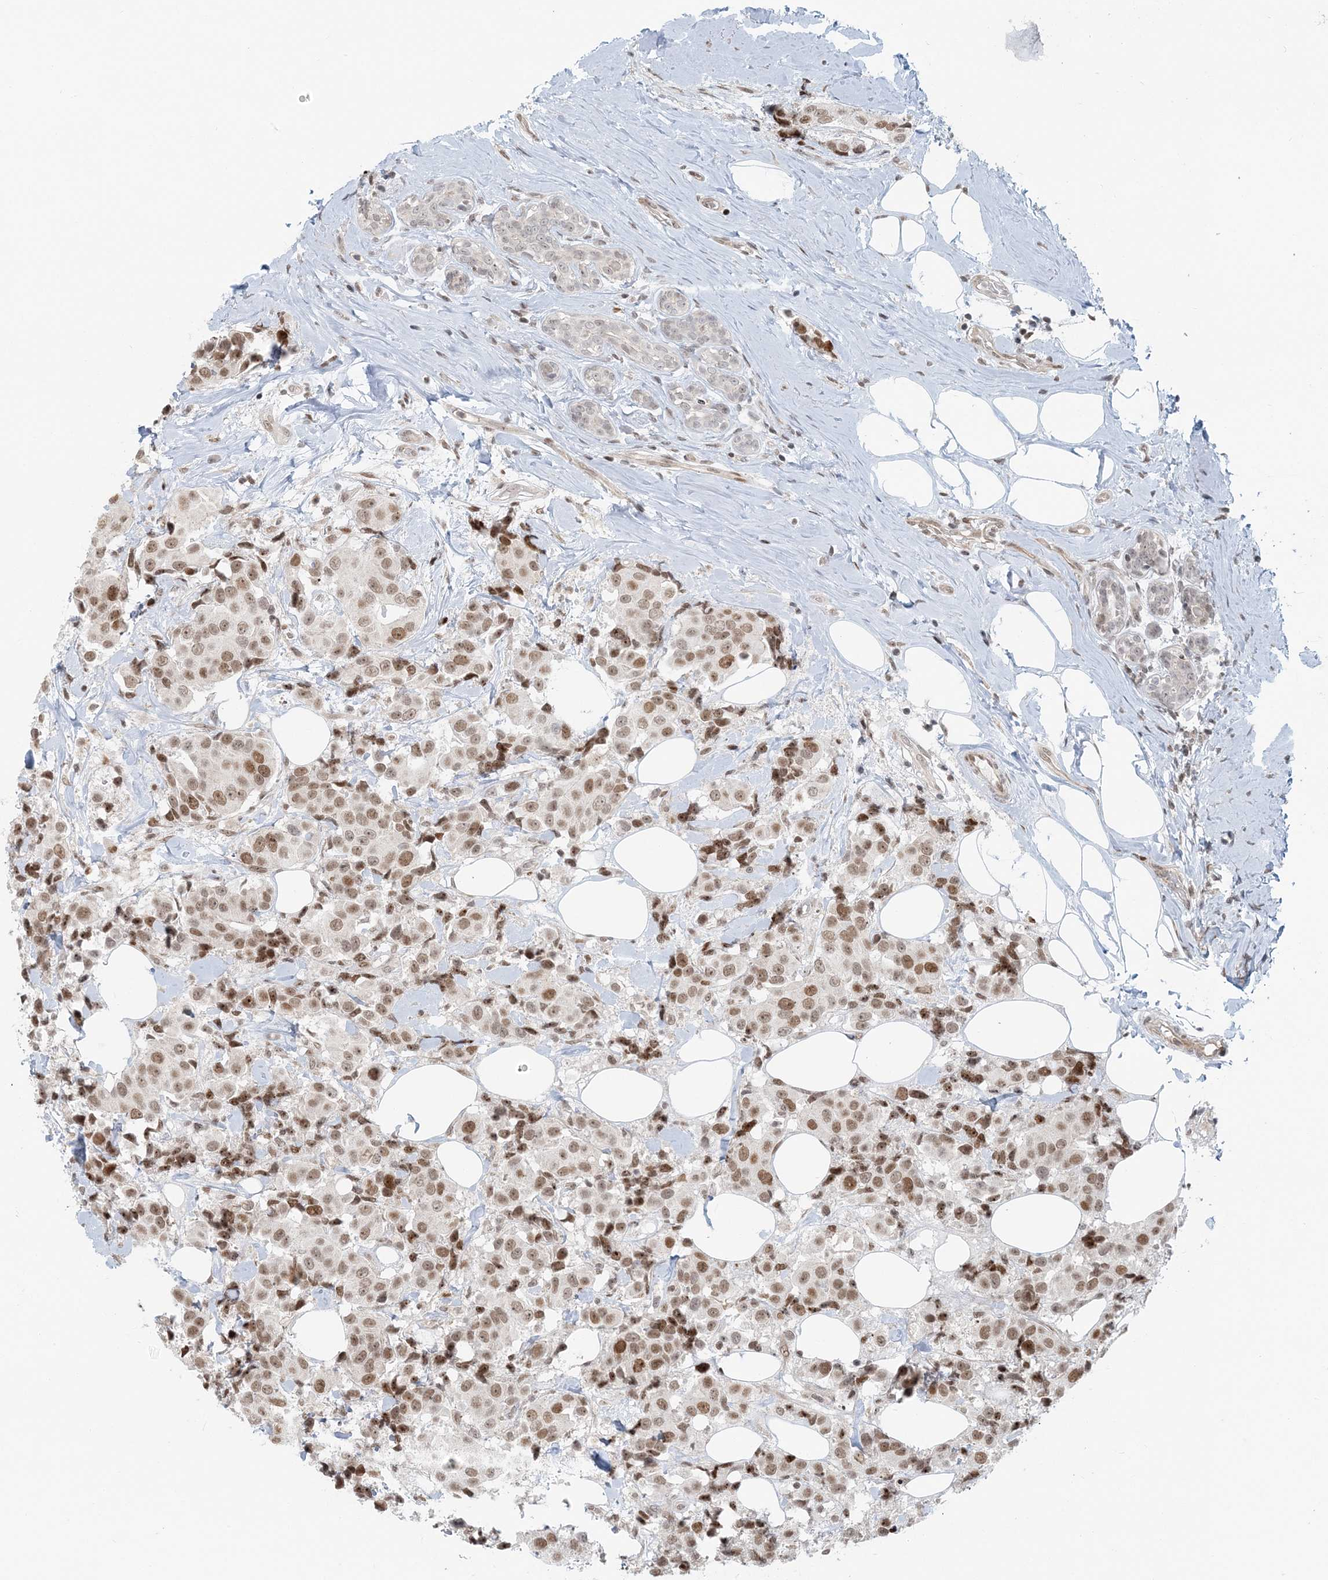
{"staining": {"intensity": "moderate", "quantity": ">75%", "location": "nuclear"}, "tissue": "breast cancer", "cell_type": "Tumor cells", "image_type": "cancer", "snomed": [{"axis": "morphology", "description": "Normal tissue, NOS"}, {"axis": "morphology", "description": "Duct carcinoma"}, {"axis": "topography", "description": "Breast"}], "caption": "Protein positivity by immunohistochemistry (IHC) demonstrates moderate nuclear expression in approximately >75% of tumor cells in breast invasive ductal carcinoma. (DAB (3,3'-diaminobenzidine) = brown stain, brightfield microscopy at high magnification).", "gene": "BAZ1B", "patient": {"sex": "female", "age": 39}}